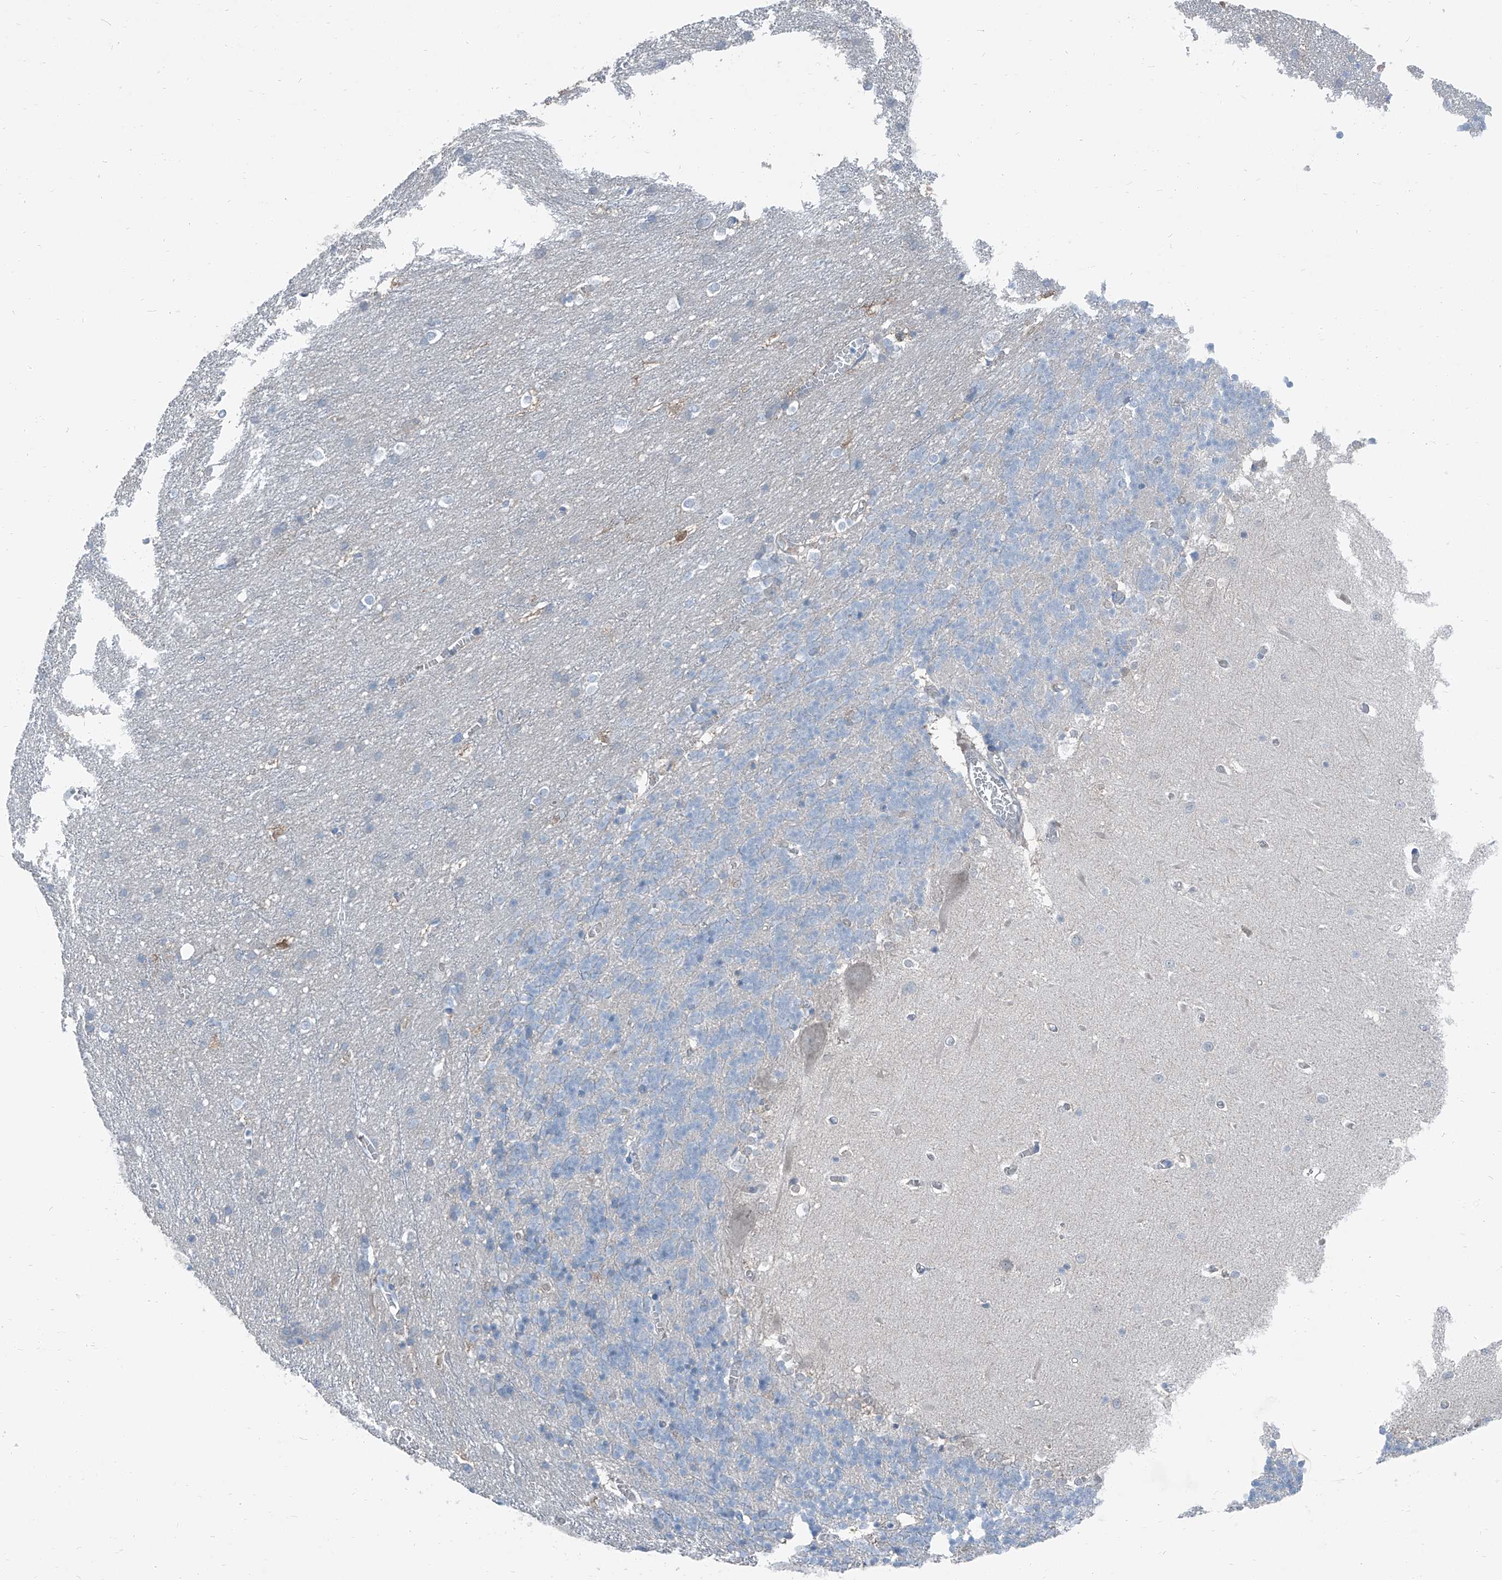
{"staining": {"intensity": "negative", "quantity": "none", "location": "none"}, "tissue": "cerebellum", "cell_type": "Cells in granular layer", "image_type": "normal", "snomed": [{"axis": "morphology", "description": "Normal tissue, NOS"}, {"axis": "topography", "description": "Cerebellum"}], "caption": "Immunohistochemistry image of benign cerebellum: cerebellum stained with DAB (3,3'-diaminobenzidine) shows no significant protein staining in cells in granular layer.", "gene": "RGN", "patient": {"sex": "male", "age": 37}}